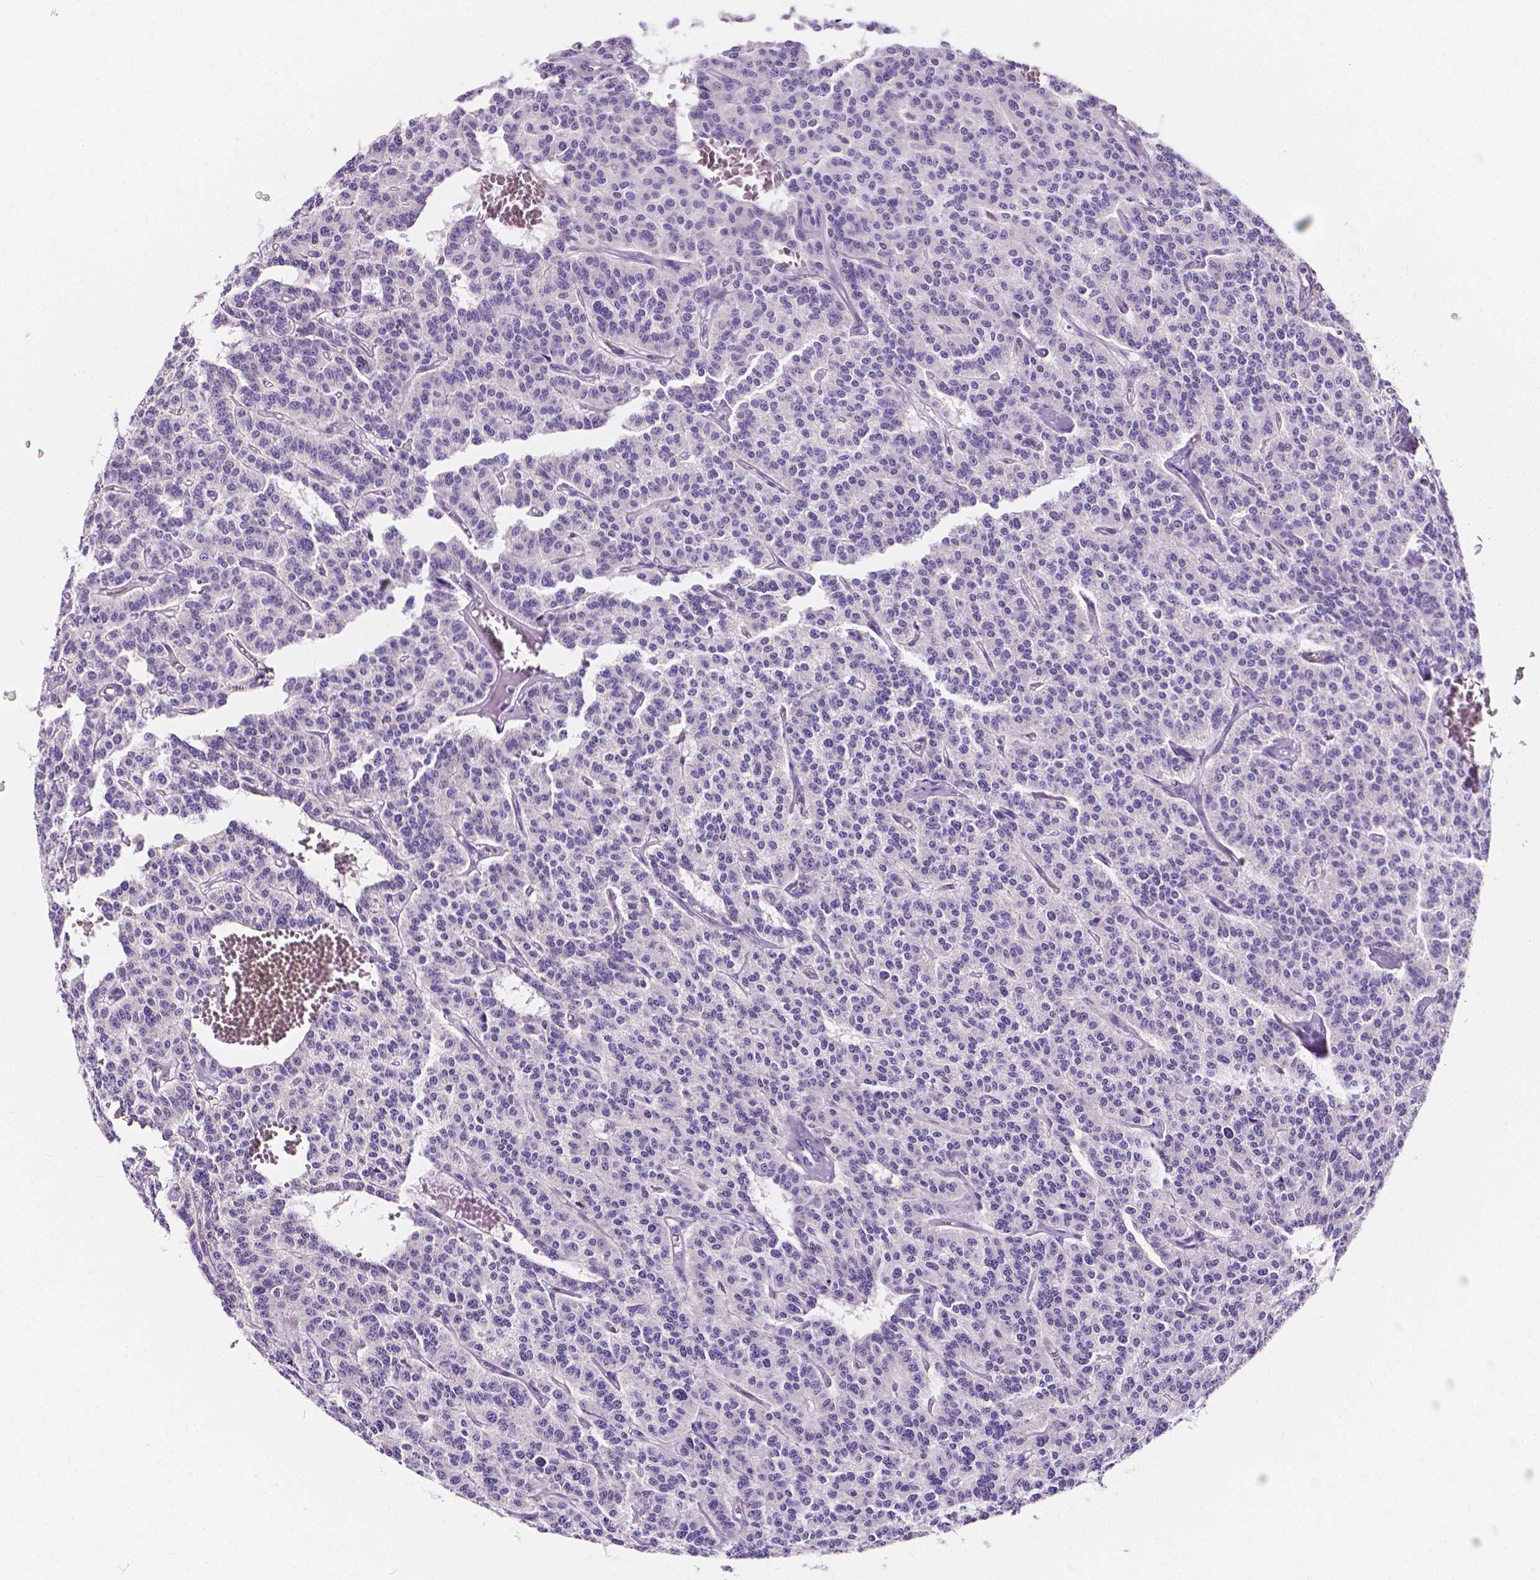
{"staining": {"intensity": "negative", "quantity": "none", "location": "none"}, "tissue": "carcinoid", "cell_type": "Tumor cells", "image_type": "cancer", "snomed": [{"axis": "morphology", "description": "Carcinoid, malignant, NOS"}, {"axis": "topography", "description": "Lung"}], "caption": "The photomicrograph shows no significant staining in tumor cells of malignant carcinoid.", "gene": "CLSTN2", "patient": {"sex": "female", "age": 71}}